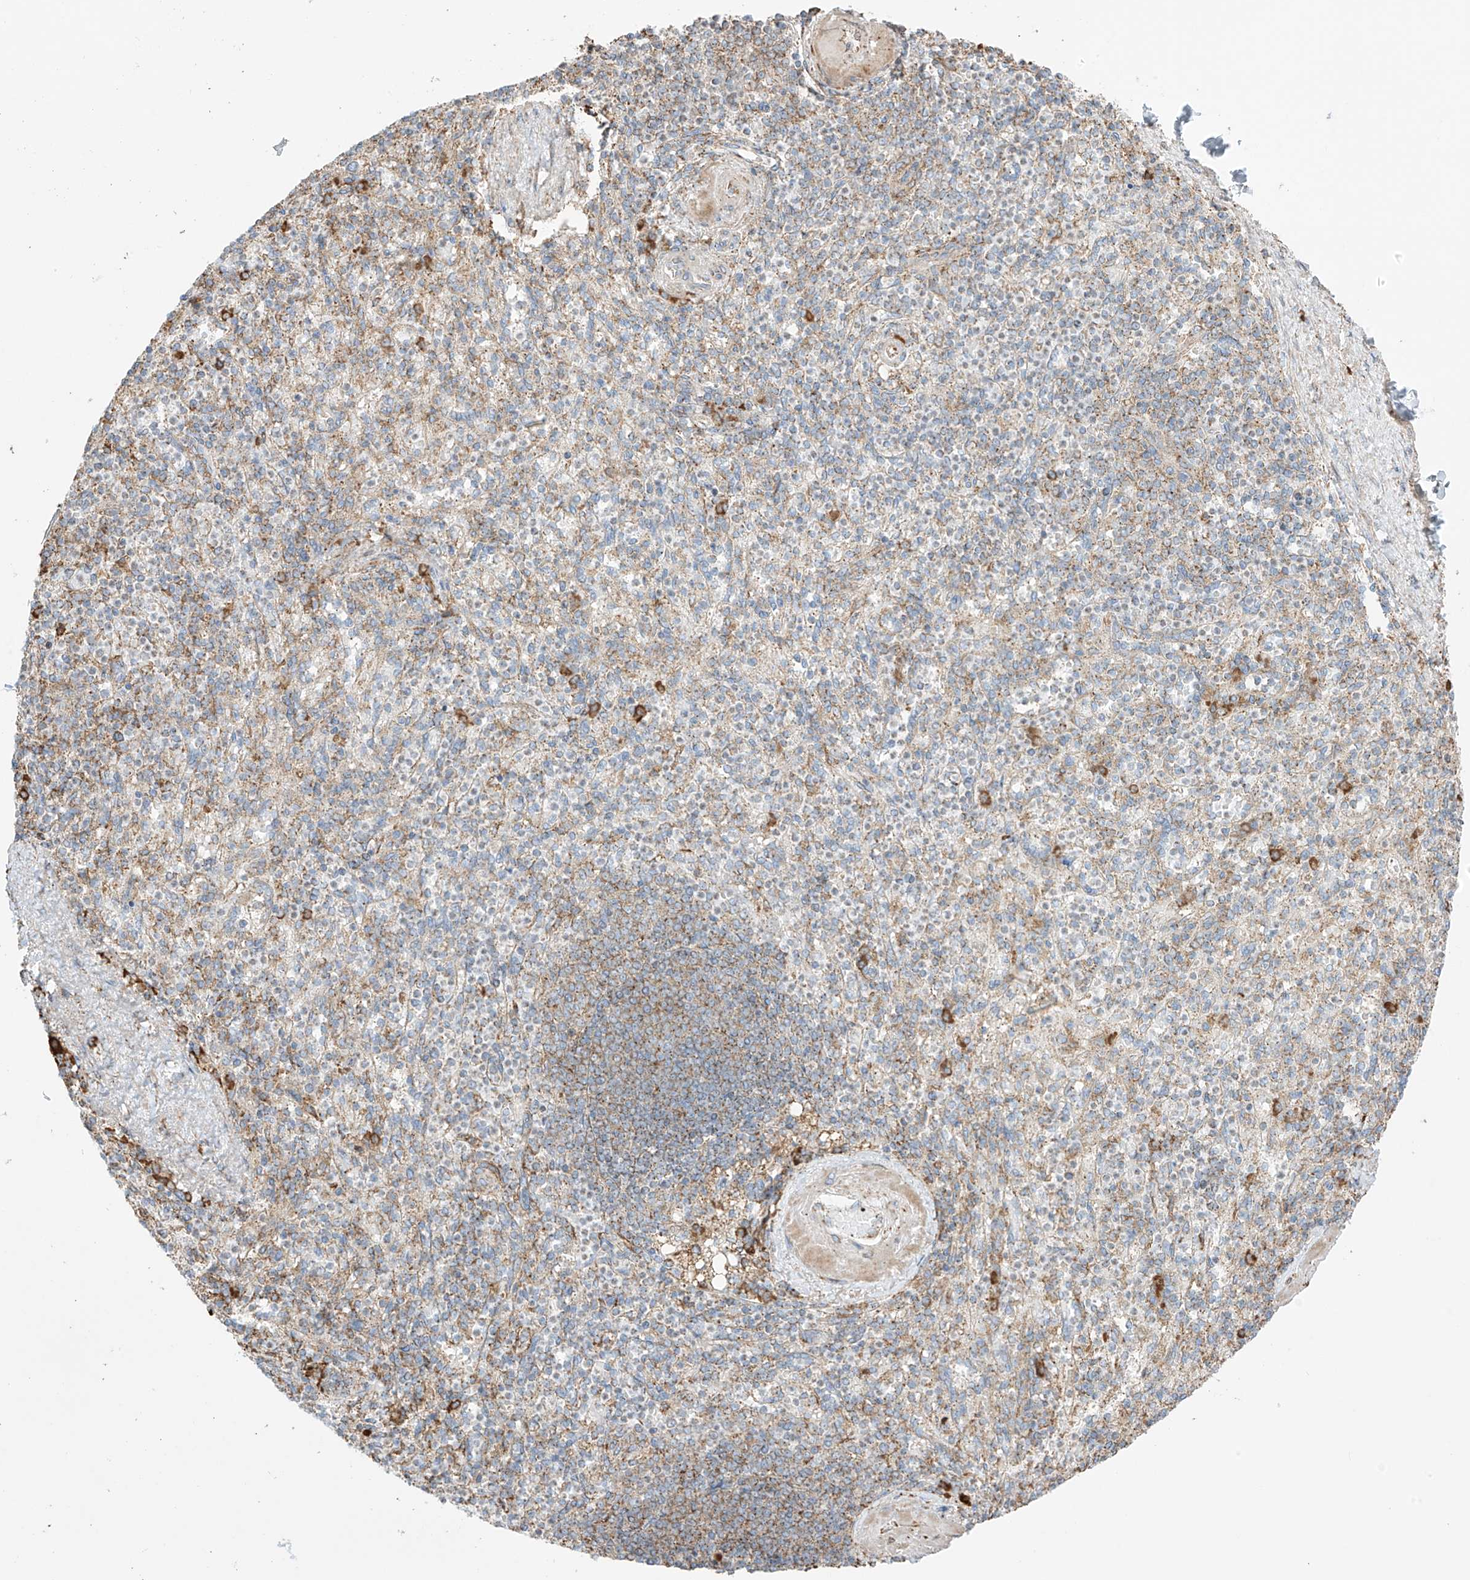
{"staining": {"intensity": "negative", "quantity": "none", "location": "none"}, "tissue": "spleen", "cell_type": "Cells in red pulp", "image_type": "normal", "snomed": [{"axis": "morphology", "description": "Normal tissue, NOS"}, {"axis": "topography", "description": "Spleen"}], "caption": "The image exhibits no significant expression in cells in red pulp of spleen. (DAB (3,3'-diaminobenzidine) immunohistochemistry visualized using brightfield microscopy, high magnification).", "gene": "XKR3", "patient": {"sex": "female", "age": 74}}